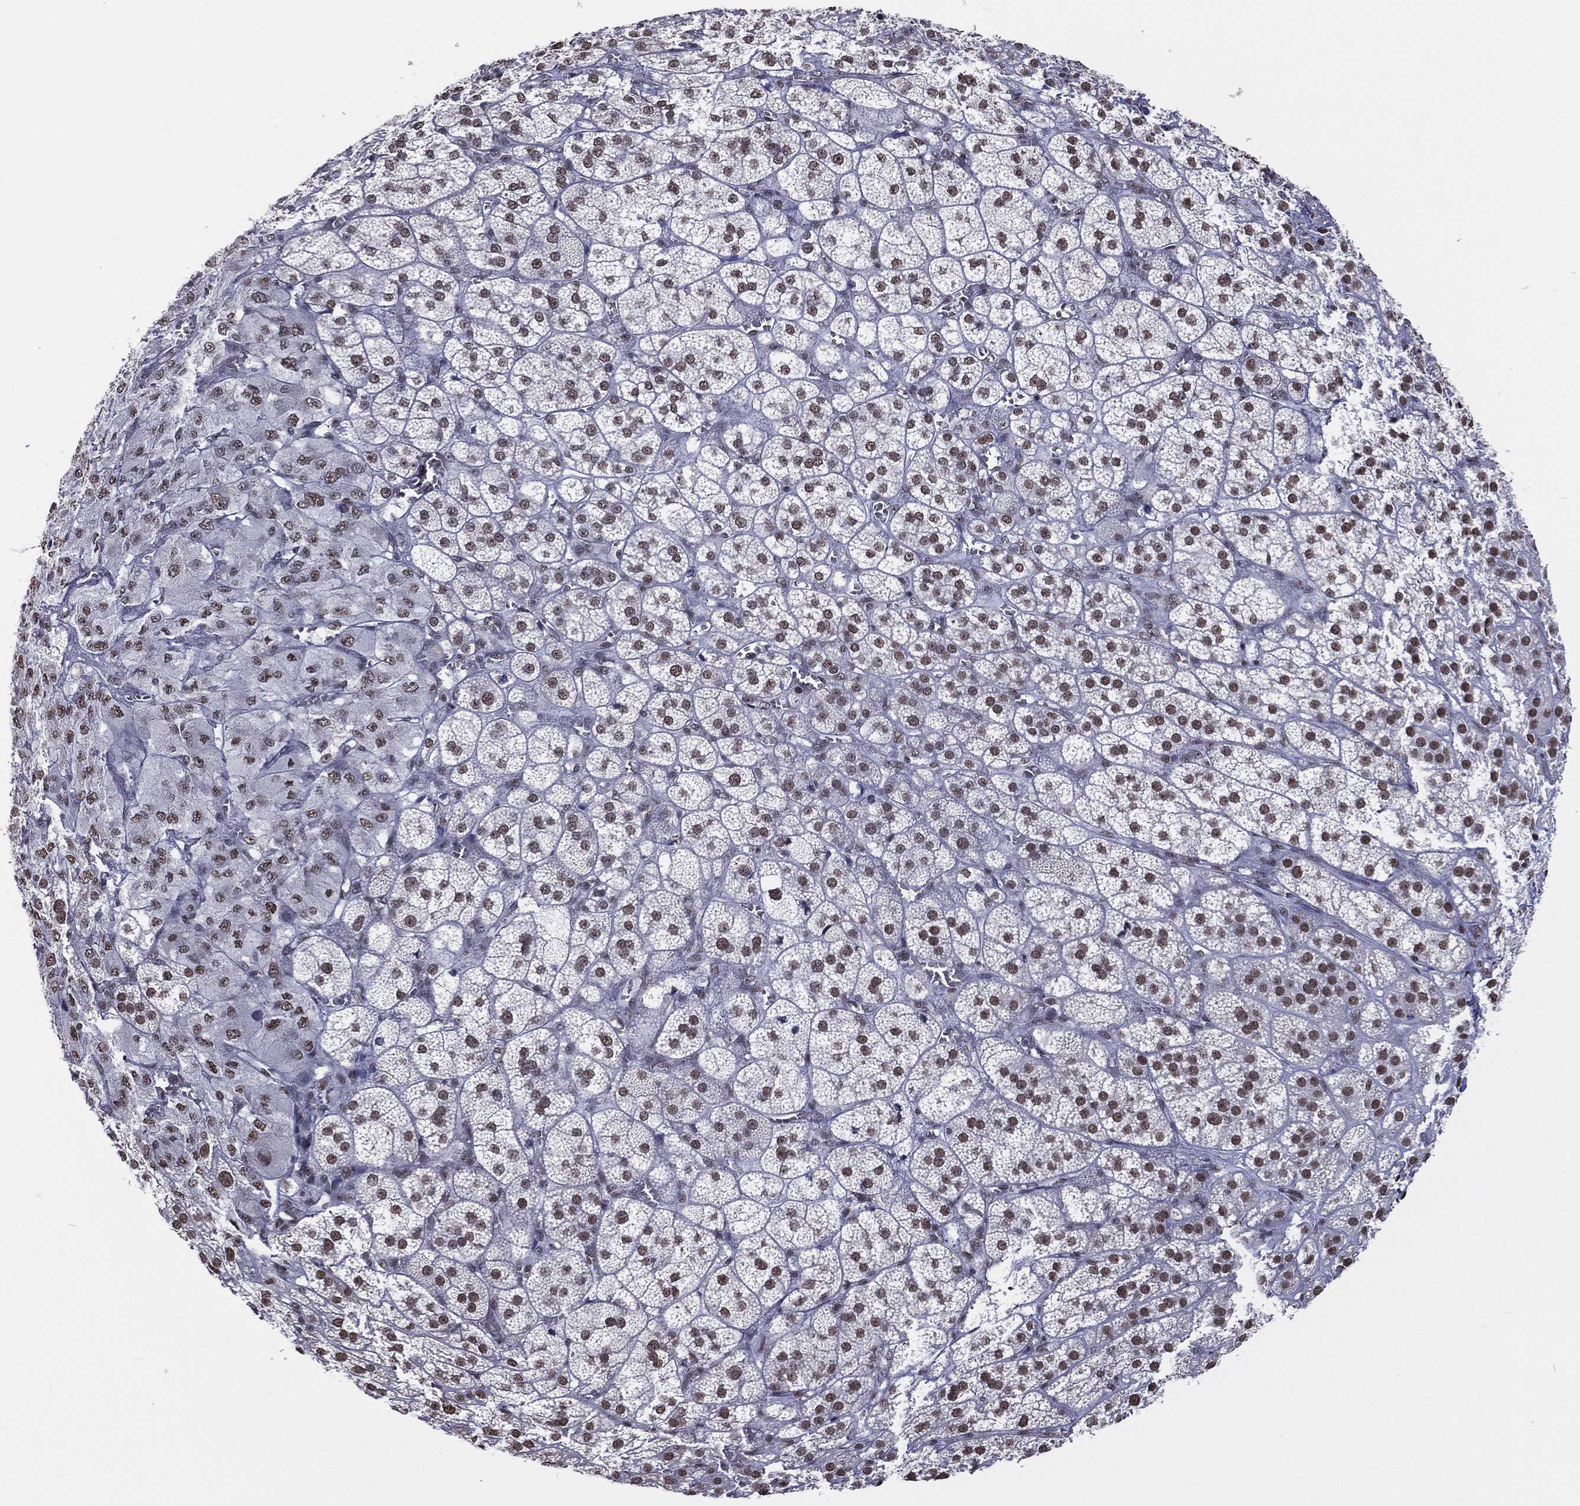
{"staining": {"intensity": "strong", "quantity": "25%-75%", "location": "nuclear"}, "tissue": "adrenal gland", "cell_type": "Glandular cells", "image_type": "normal", "snomed": [{"axis": "morphology", "description": "Normal tissue, NOS"}, {"axis": "topography", "description": "Adrenal gland"}], "caption": "This histopathology image exhibits immunohistochemistry (IHC) staining of unremarkable adrenal gland, with high strong nuclear positivity in approximately 25%-75% of glandular cells.", "gene": "ZNF7", "patient": {"sex": "female", "age": 60}}